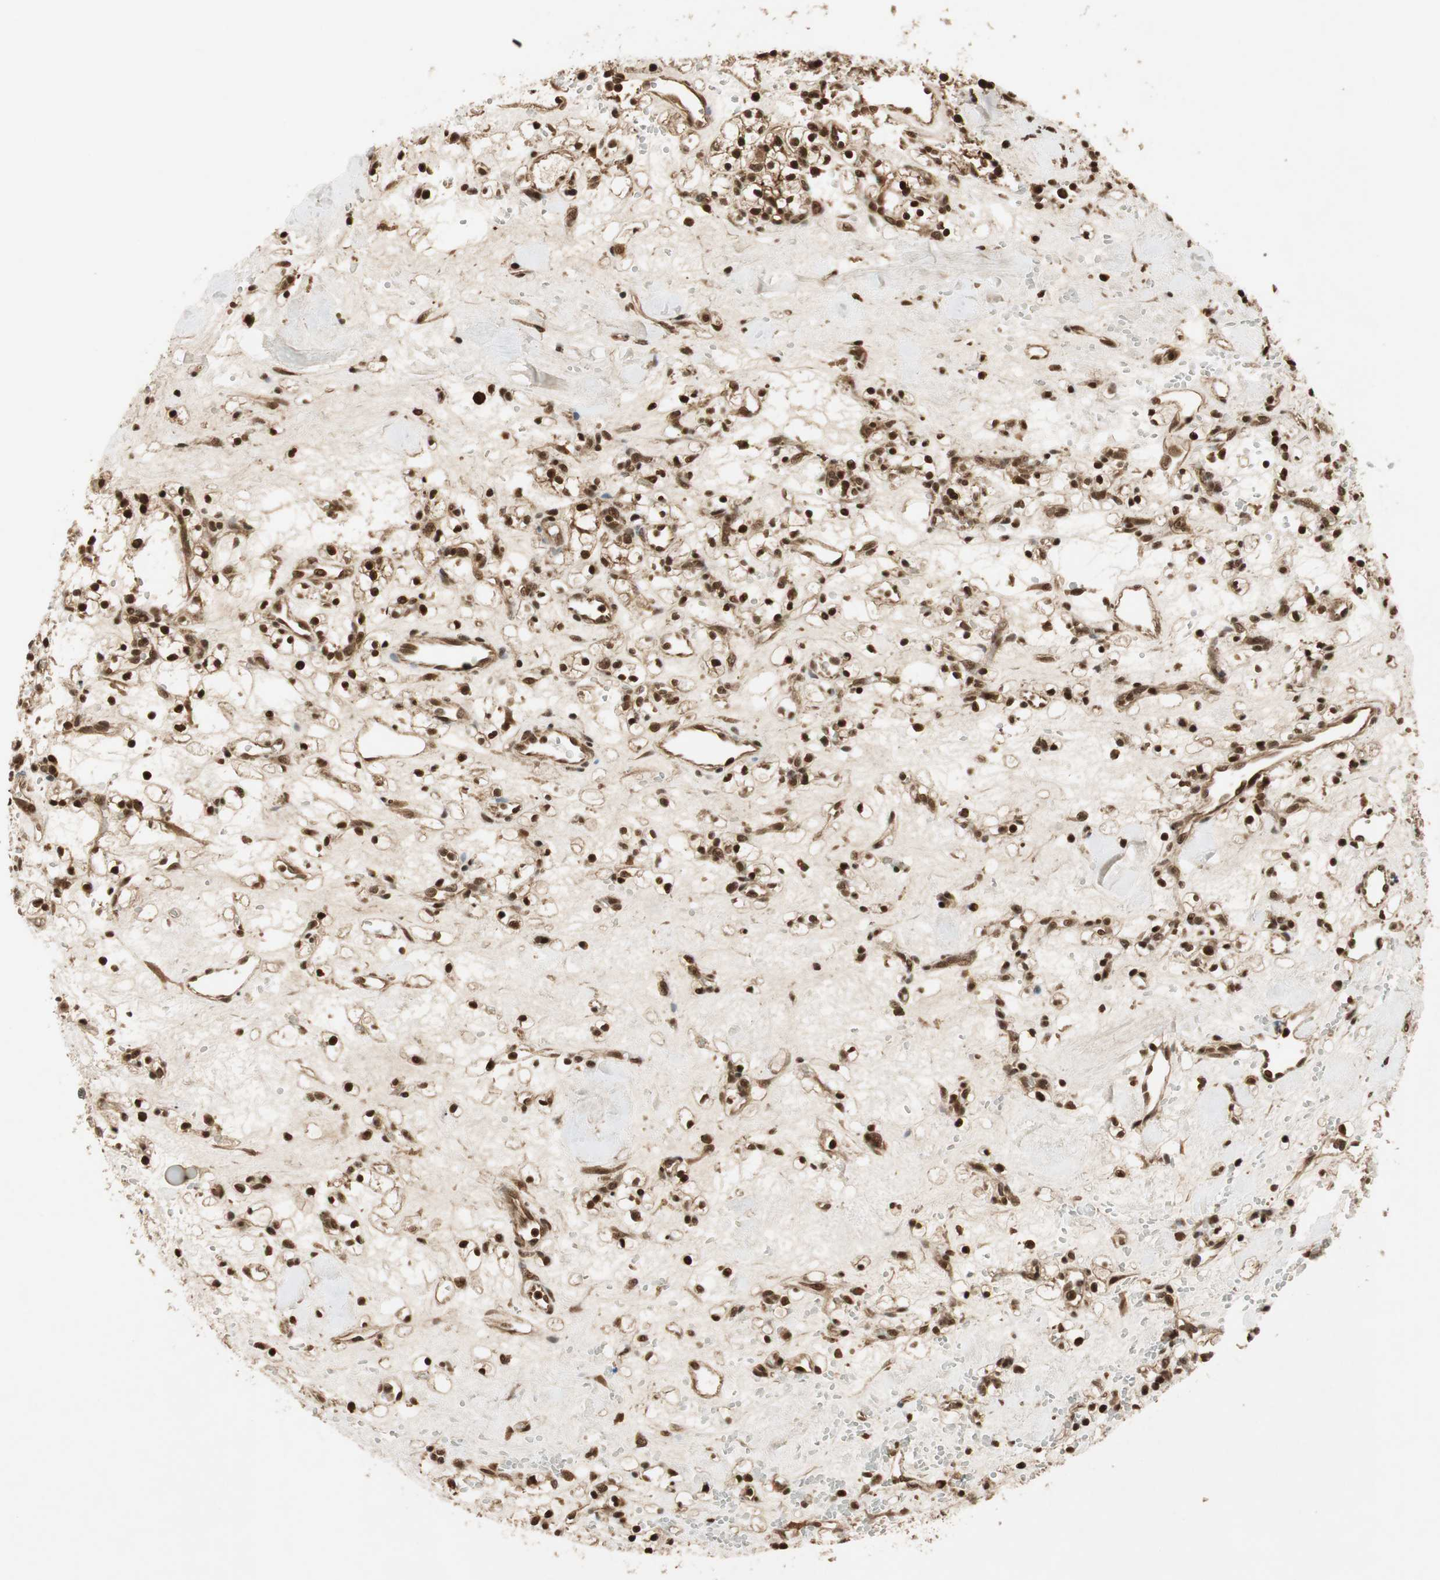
{"staining": {"intensity": "strong", "quantity": ">75%", "location": "cytoplasmic/membranous,nuclear"}, "tissue": "renal cancer", "cell_type": "Tumor cells", "image_type": "cancer", "snomed": [{"axis": "morphology", "description": "Adenocarcinoma, NOS"}, {"axis": "topography", "description": "Kidney"}], "caption": "High-magnification brightfield microscopy of renal cancer (adenocarcinoma) stained with DAB (3,3'-diaminobenzidine) (brown) and counterstained with hematoxylin (blue). tumor cells exhibit strong cytoplasmic/membranous and nuclear staining is present in about>75% of cells.", "gene": "RPA3", "patient": {"sex": "female", "age": 60}}